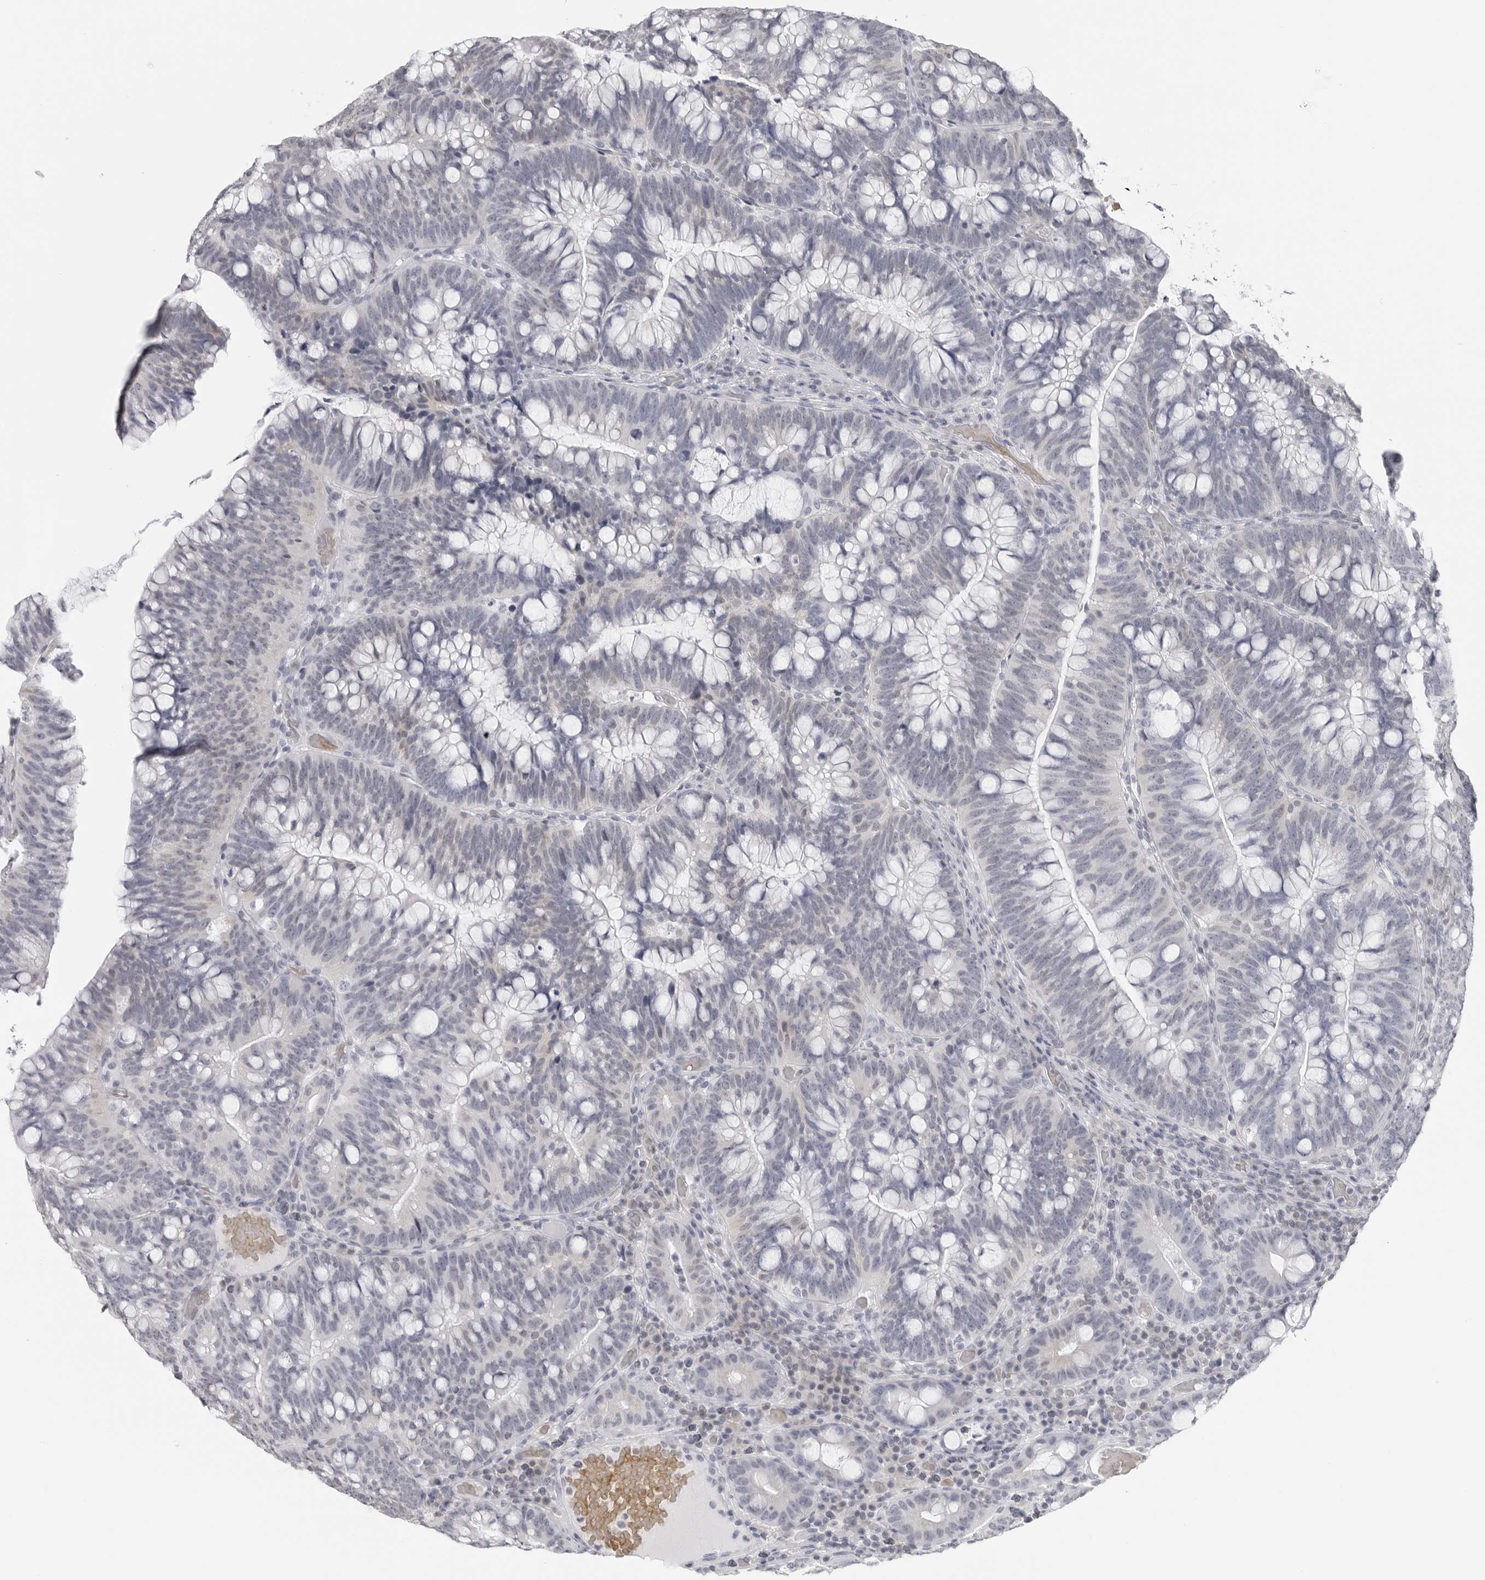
{"staining": {"intensity": "negative", "quantity": "none", "location": "none"}, "tissue": "colorectal cancer", "cell_type": "Tumor cells", "image_type": "cancer", "snomed": [{"axis": "morphology", "description": "Adenocarcinoma, NOS"}, {"axis": "topography", "description": "Colon"}], "caption": "The image demonstrates no significant expression in tumor cells of adenocarcinoma (colorectal).", "gene": "EPB41", "patient": {"sex": "female", "age": 66}}